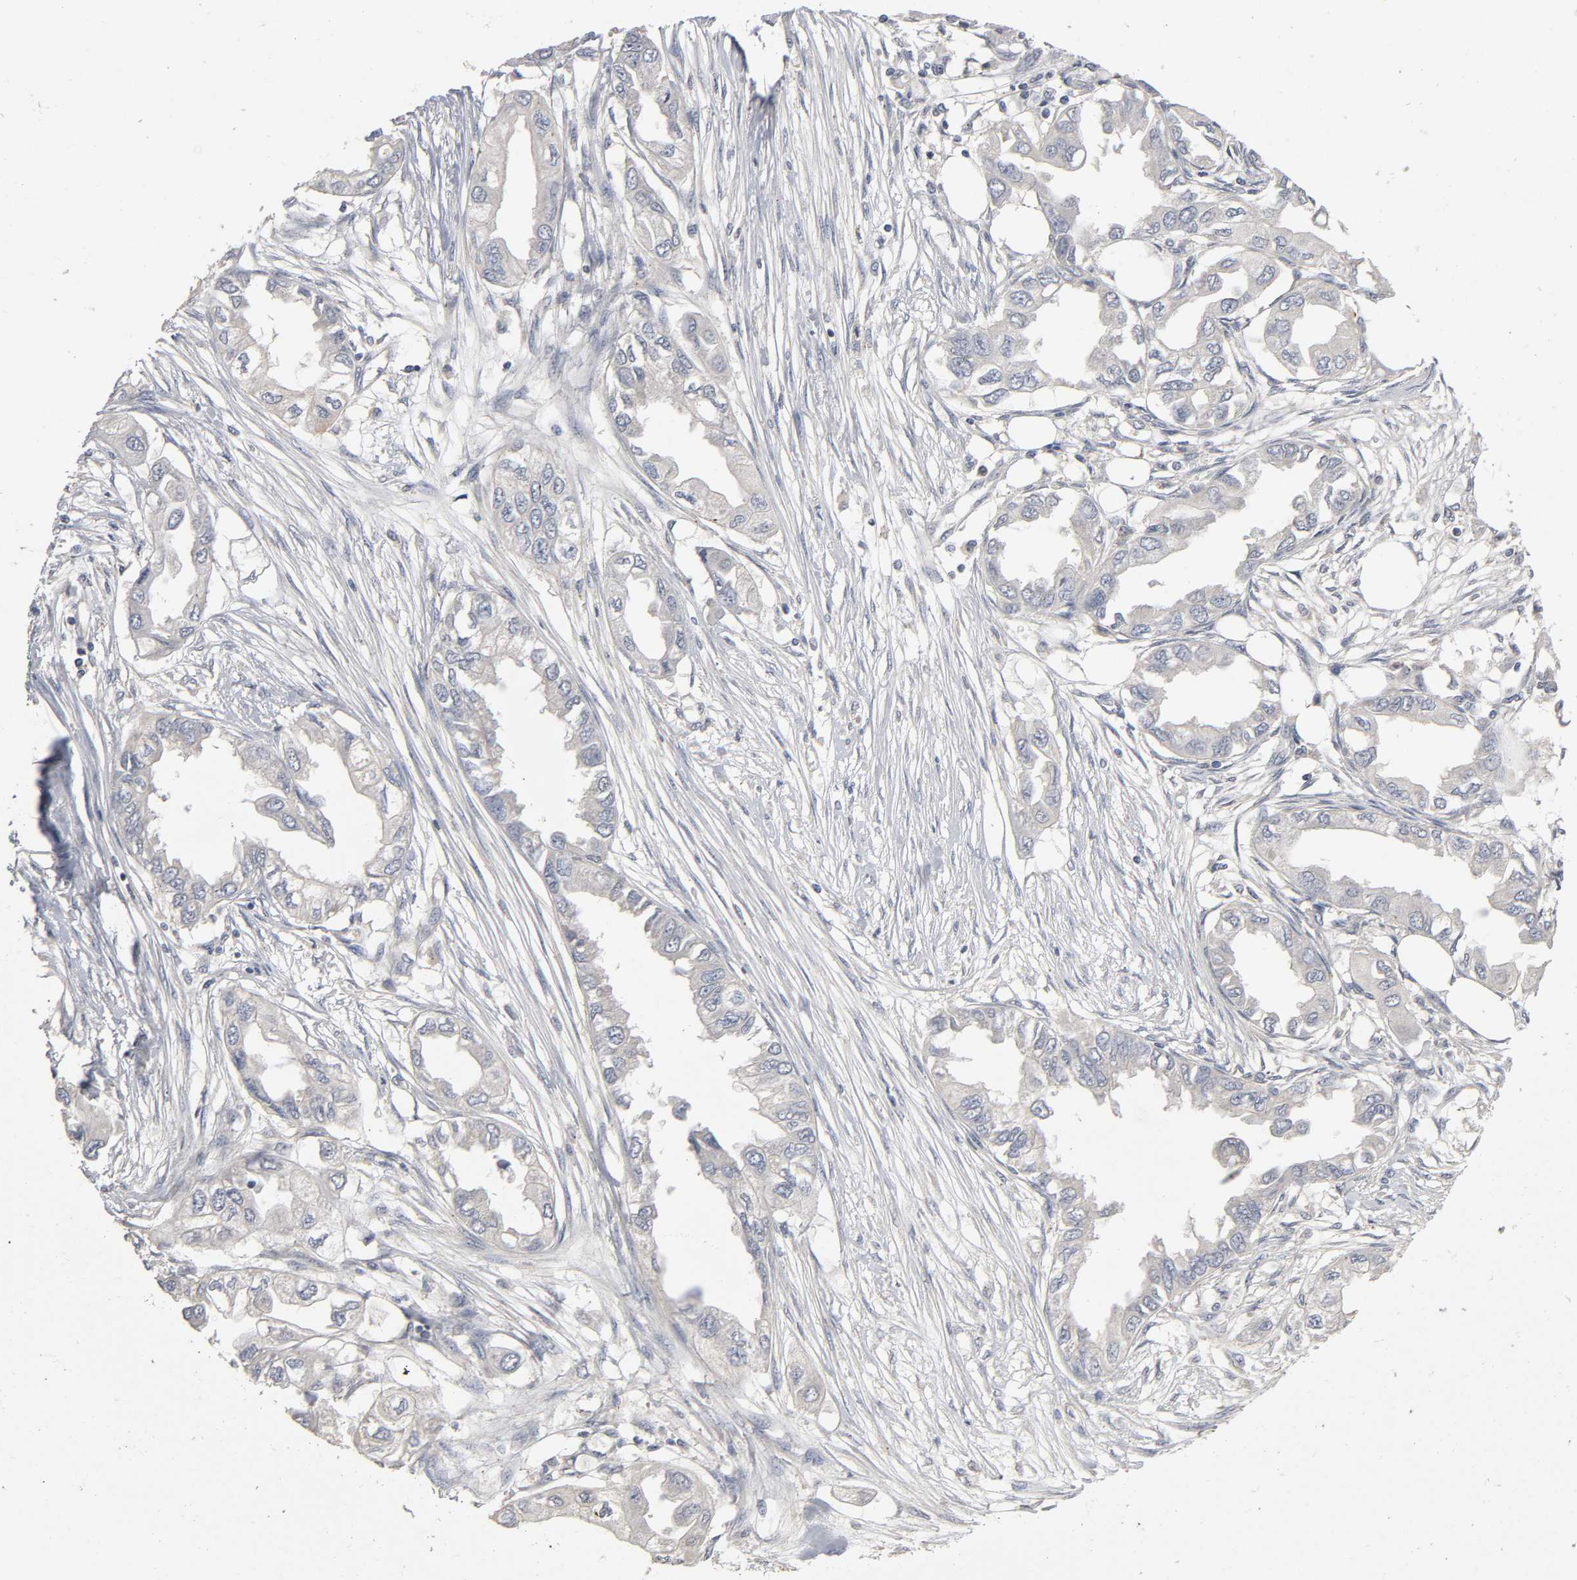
{"staining": {"intensity": "negative", "quantity": "none", "location": "none"}, "tissue": "endometrial cancer", "cell_type": "Tumor cells", "image_type": "cancer", "snomed": [{"axis": "morphology", "description": "Adenocarcinoma, NOS"}, {"axis": "topography", "description": "Endometrium"}], "caption": "Protein analysis of adenocarcinoma (endometrial) displays no significant staining in tumor cells.", "gene": "SLC10A2", "patient": {"sex": "female", "age": 67}}